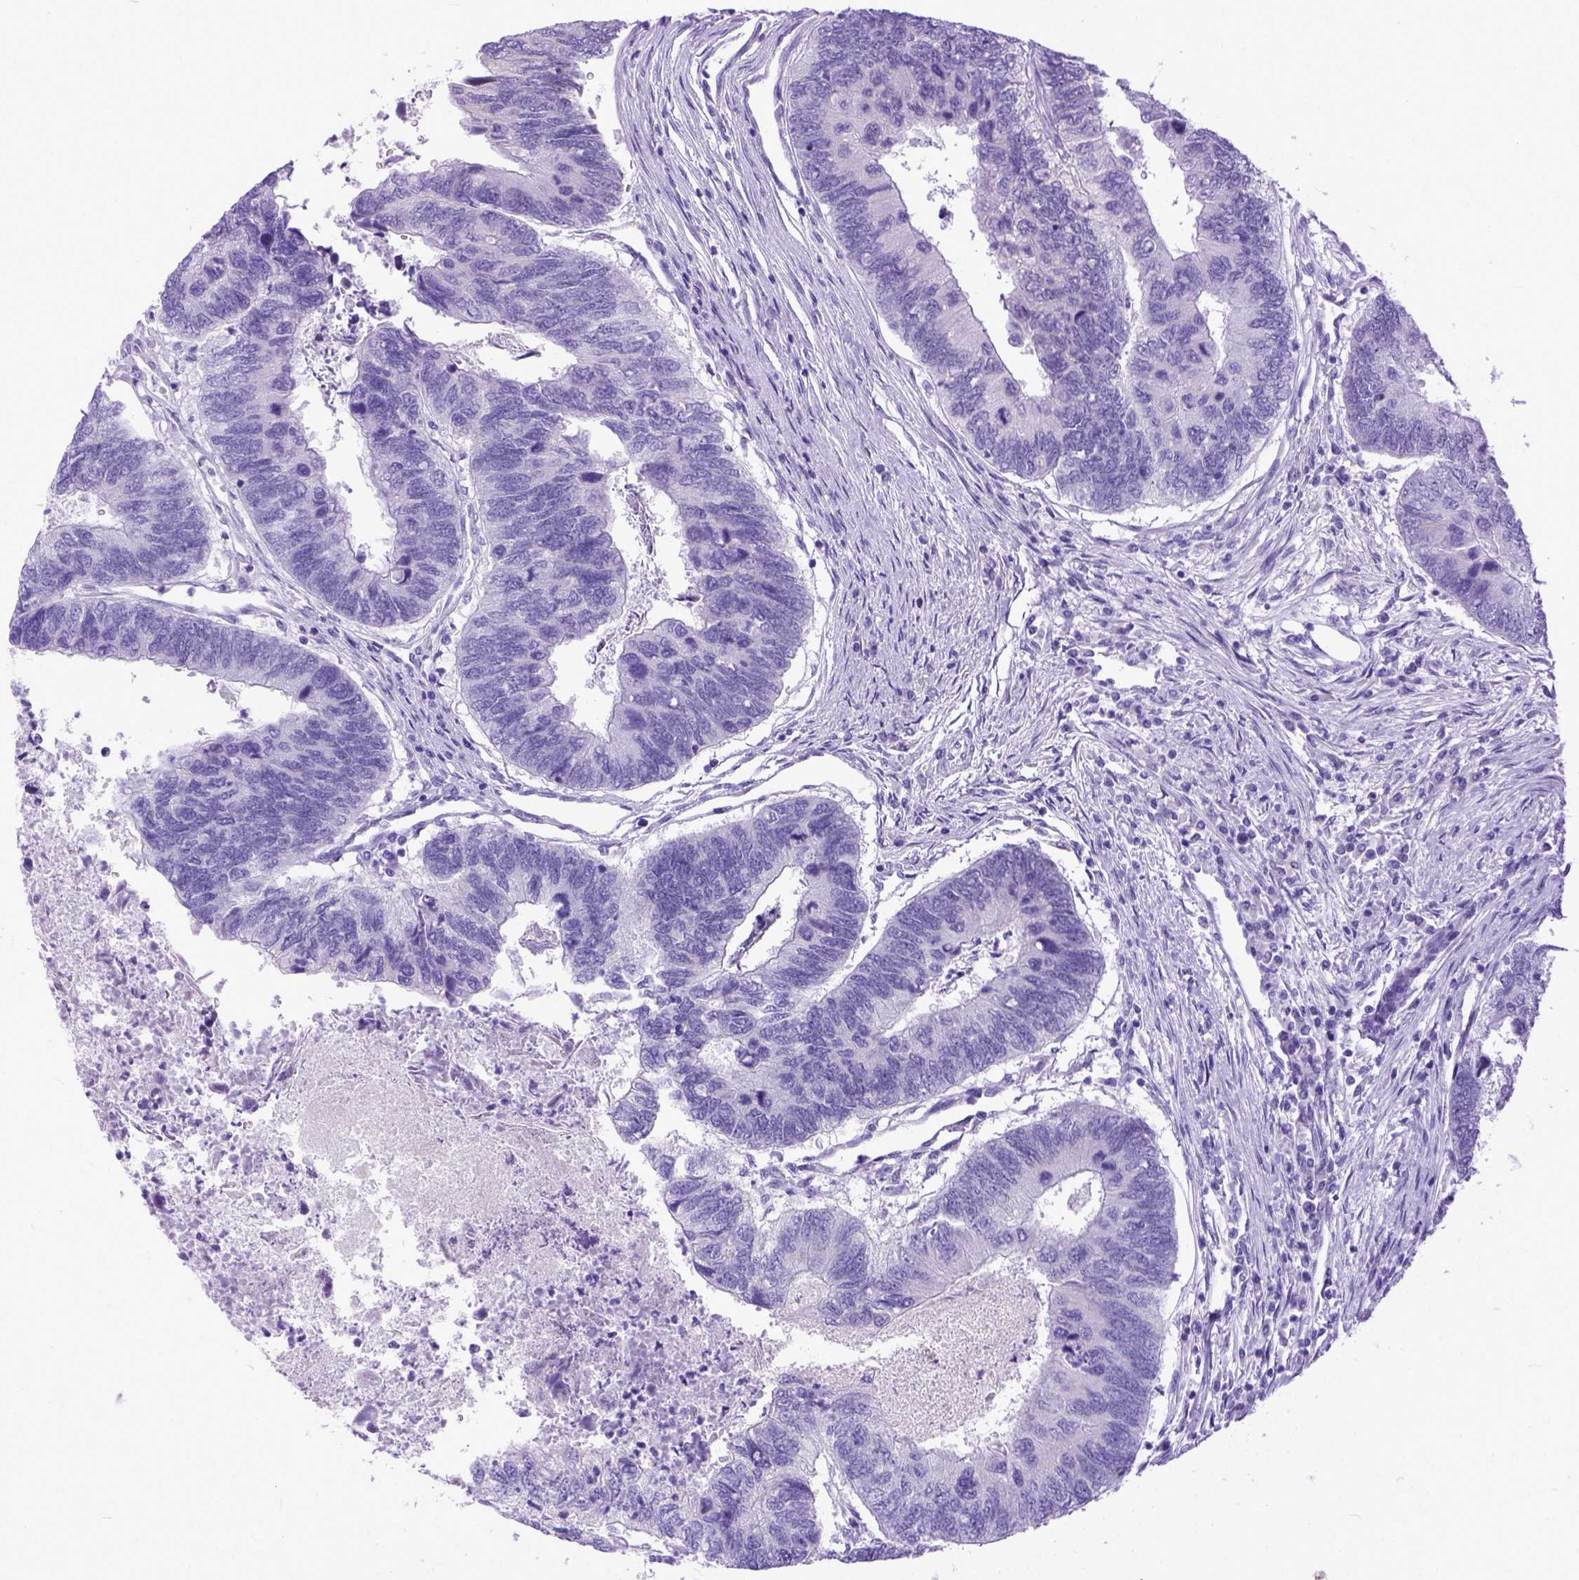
{"staining": {"intensity": "negative", "quantity": "none", "location": "none"}, "tissue": "colorectal cancer", "cell_type": "Tumor cells", "image_type": "cancer", "snomed": [{"axis": "morphology", "description": "Adenocarcinoma, NOS"}, {"axis": "topography", "description": "Colon"}], "caption": "Immunohistochemical staining of colorectal cancer exhibits no significant expression in tumor cells.", "gene": "PPL", "patient": {"sex": "female", "age": 67}}